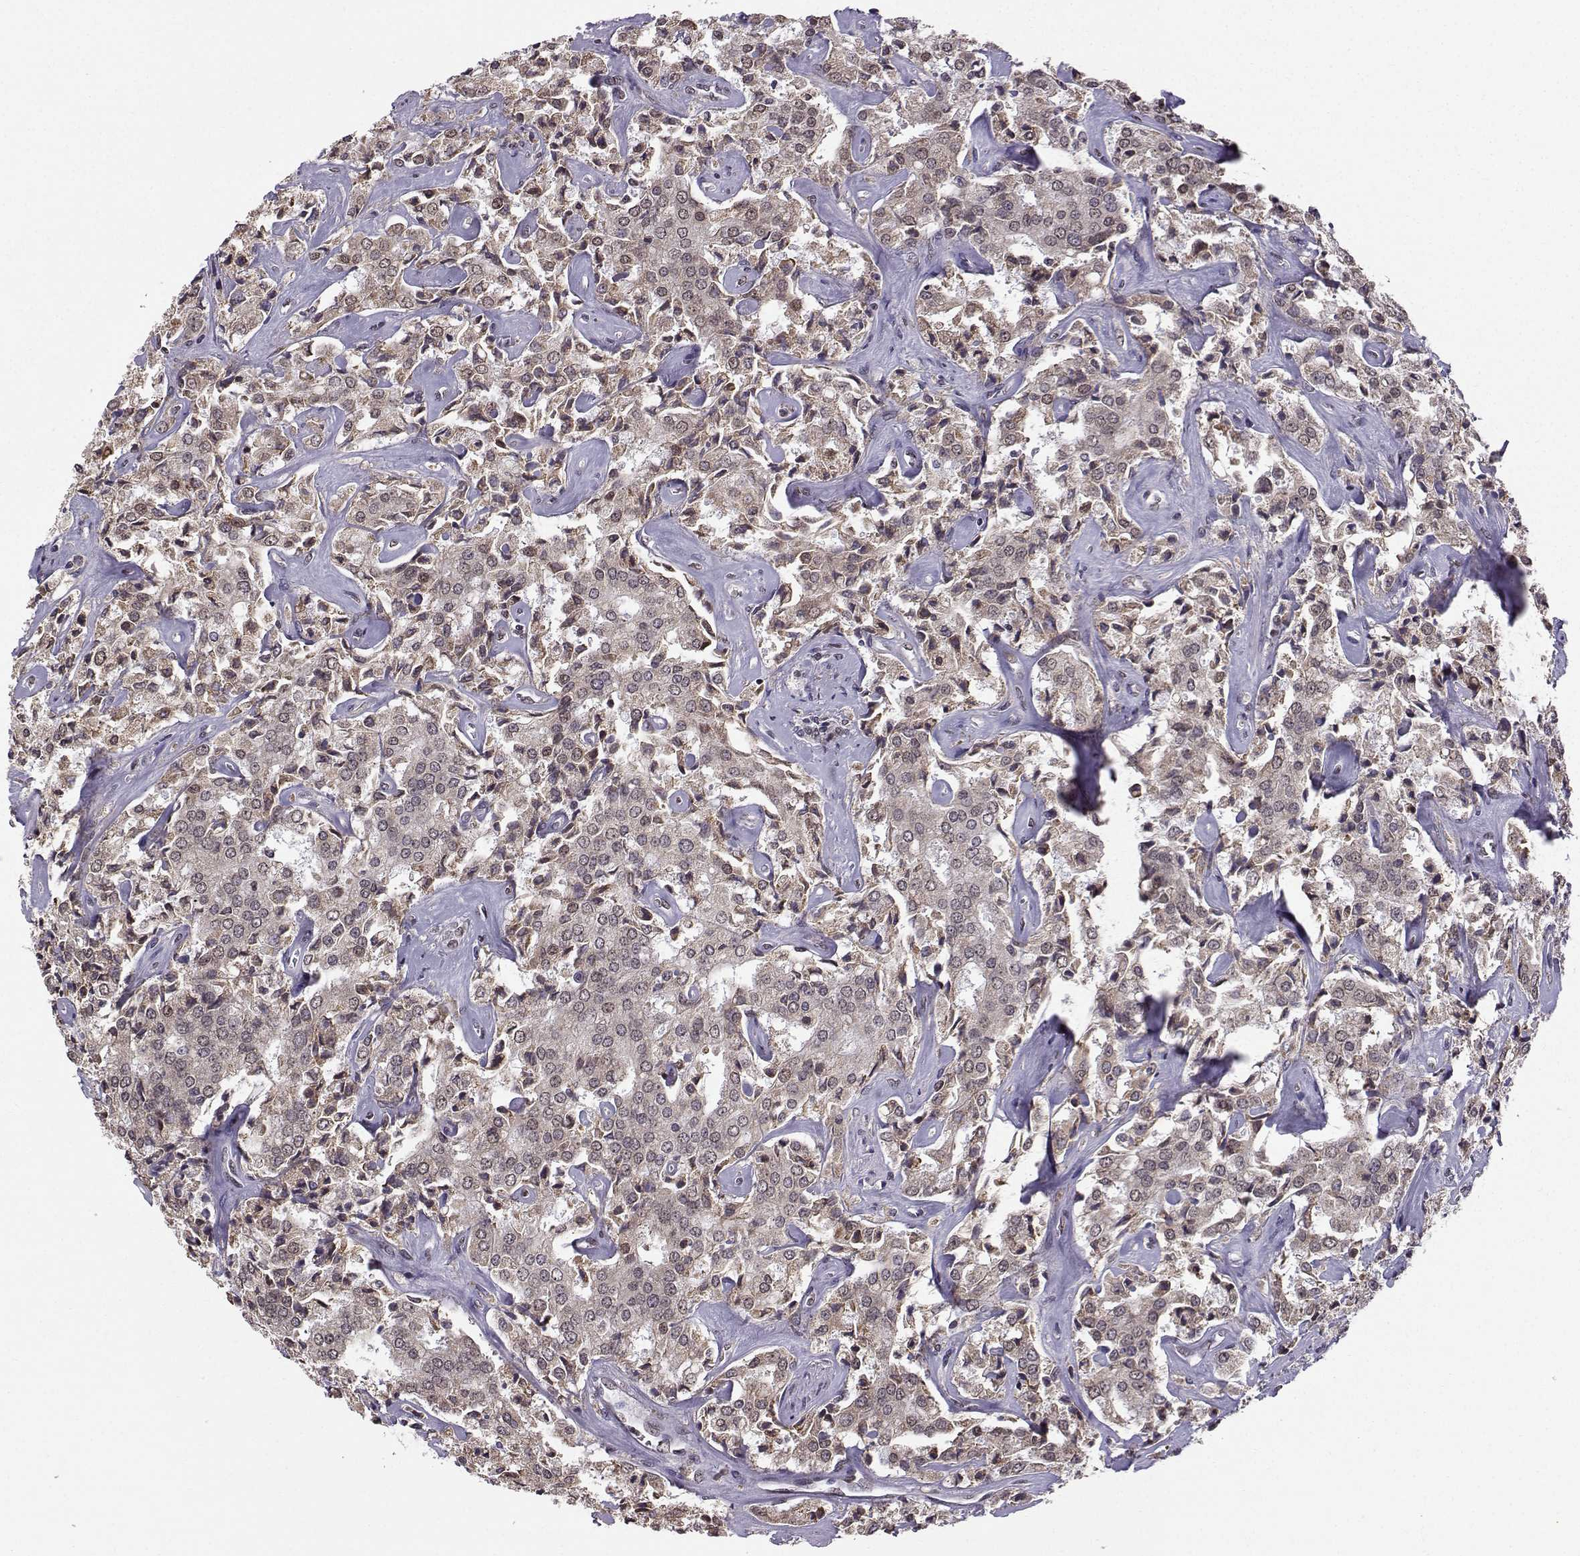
{"staining": {"intensity": "weak", "quantity": "25%-75%", "location": "nuclear"}, "tissue": "prostate cancer", "cell_type": "Tumor cells", "image_type": "cancer", "snomed": [{"axis": "morphology", "description": "Adenocarcinoma, NOS"}, {"axis": "topography", "description": "Prostate"}], "caption": "Adenocarcinoma (prostate) stained for a protein (brown) shows weak nuclear positive staining in about 25%-75% of tumor cells.", "gene": "EZH1", "patient": {"sex": "male", "age": 66}}